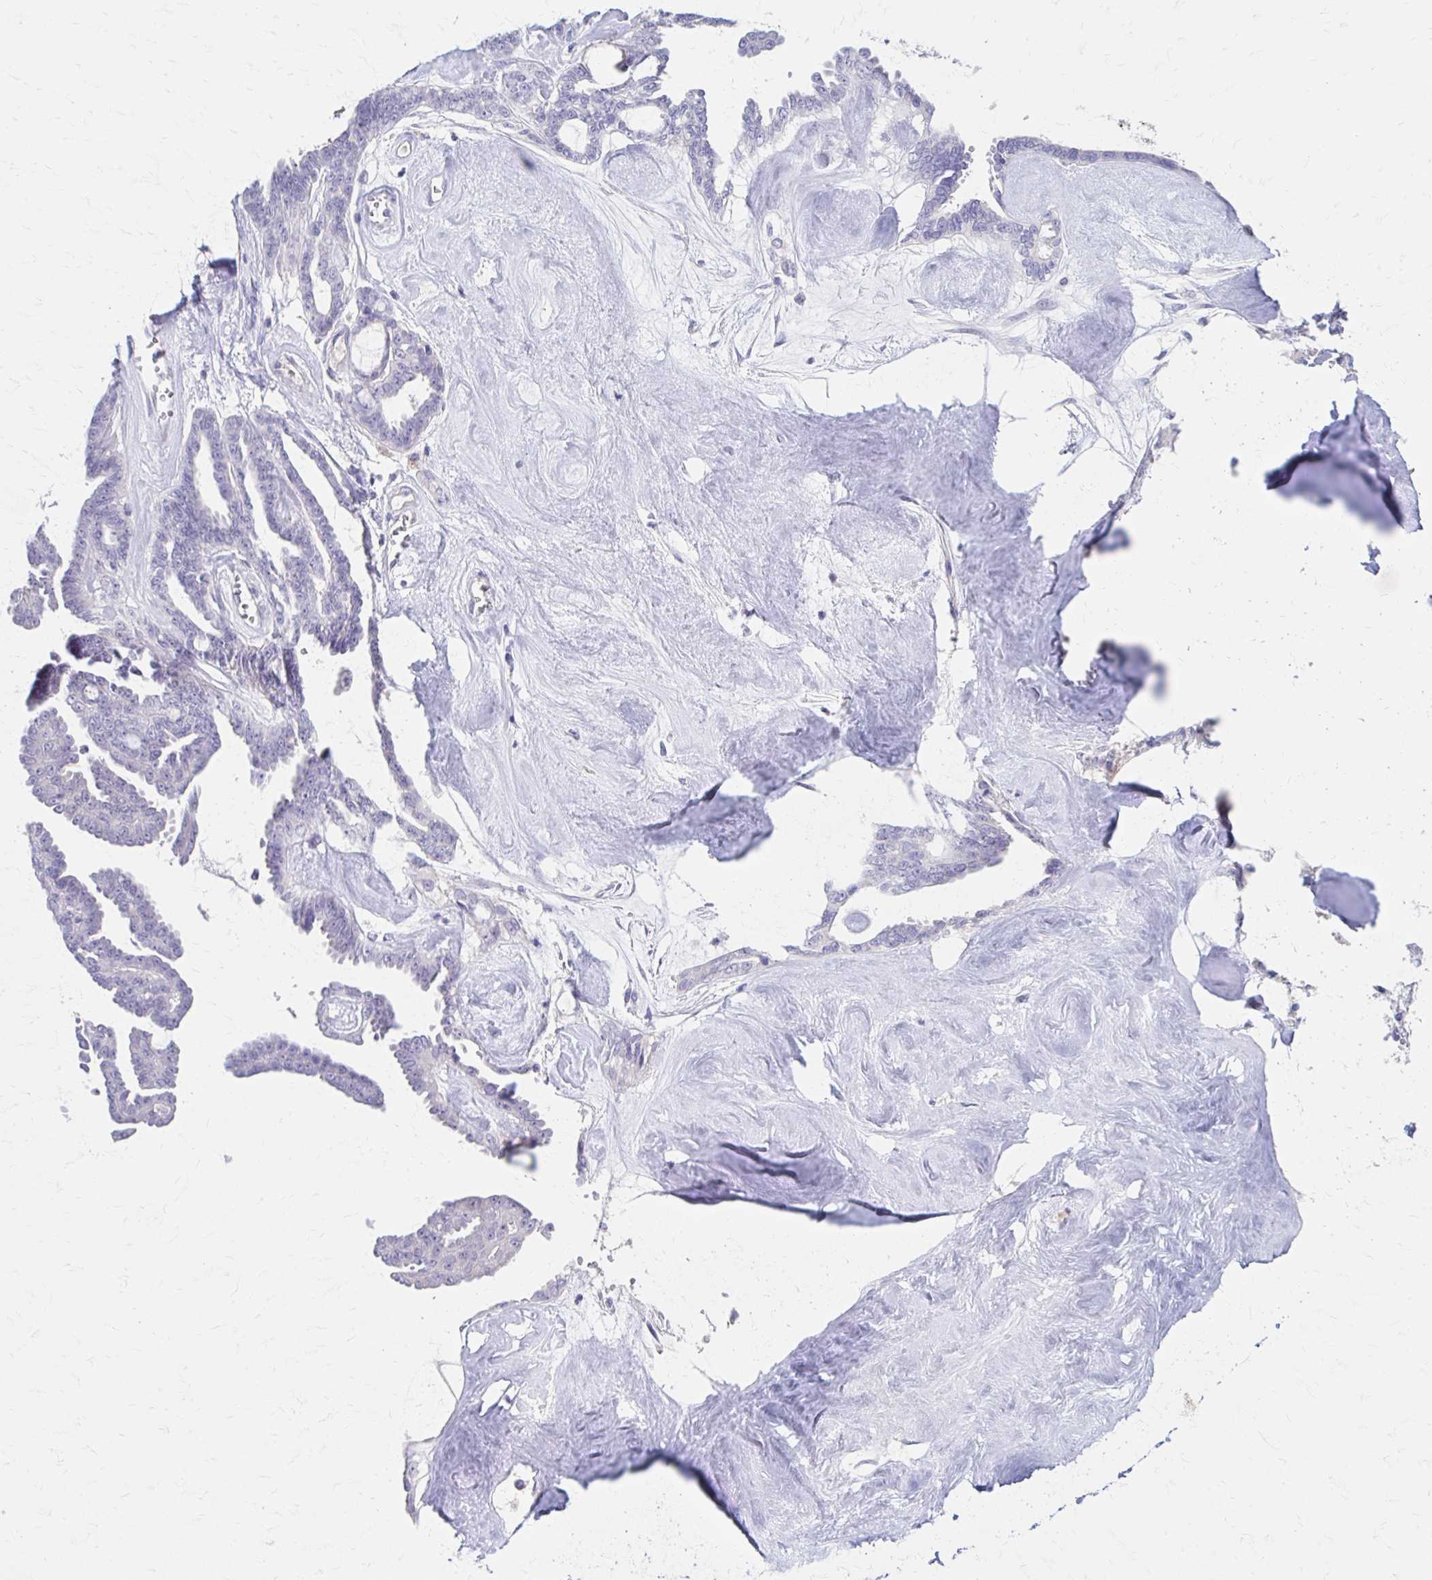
{"staining": {"intensity": "negative", "quantity": "none", "location": "none"}, "tissue": "ovarian cancer", "cell_type": "Tumor cells", "image_type": "cancer", "snomed": [{"axis": "morphology", "description": "Cystadenocarcinoma, serous, NOS"}, {"axis": "topography", "description": "Ovary"}], "caption": "Human ovarian serous cystadenocarcinoma stained for a protein using IHC exhibits no positivity in tumor cells.", "gene": "AZGP1", "patient": {"sex": "female", "age": 71}}